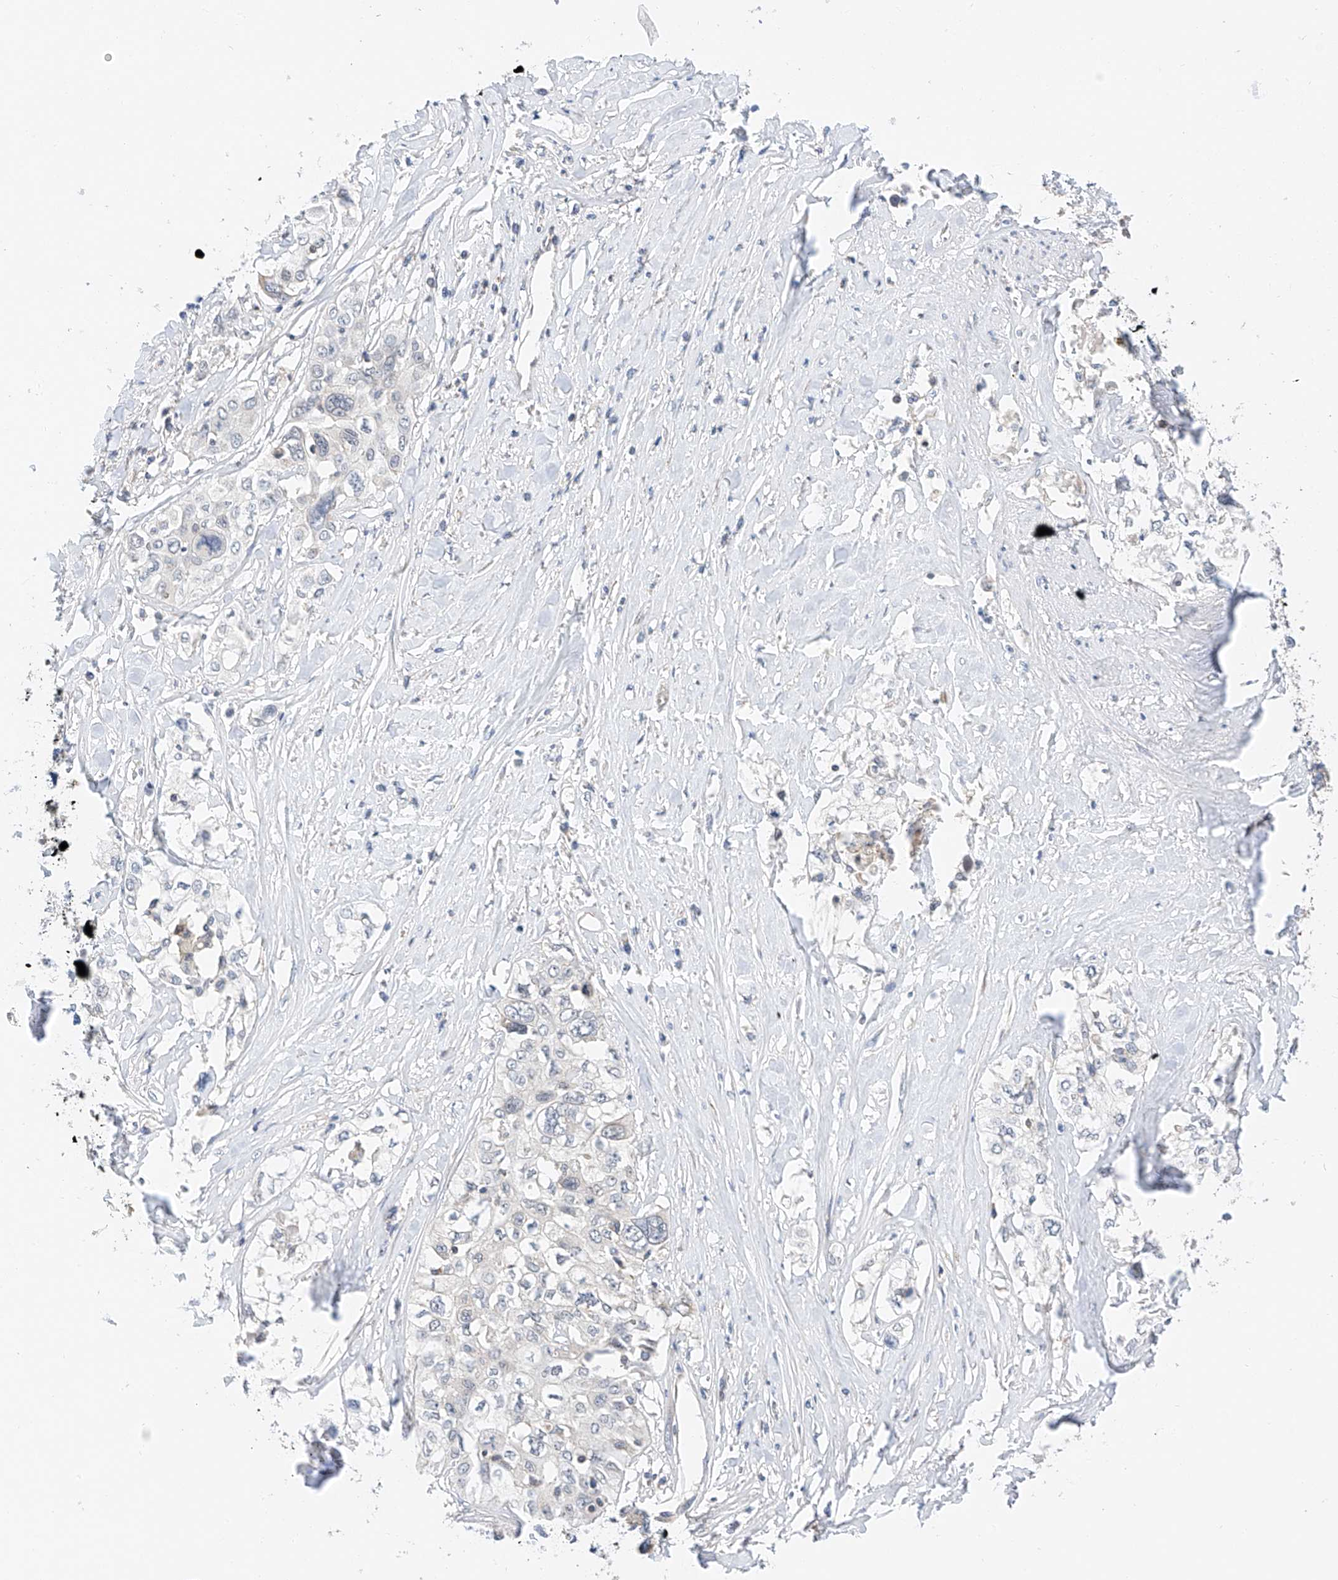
{"staining": {"intensity": "negative", "quantity": "none", "location": "none"}, "tissue": "cervical cancer", "cell_type": "Tumor cells", "image_type": "cancer", "snomed": [{"axis": "morphology", "description": "Squamous cell carcinoma, NOS"}, {"axis": "topography", "description": "Cervix"}], "caption": "DAB (3,3'-diaminobenzidine) immunohistochemical staining of cervical cancer (squamous cell carcinoma) reveals no significant staining in tumor cells. (Stains: DAB immunohistochemistry (IHC) with hematoxylin counter stain, Microscopy: brightfield microscopy at high magnification).", "gene": "MFN2", "patient": {"sex": "female", "age": 31}}